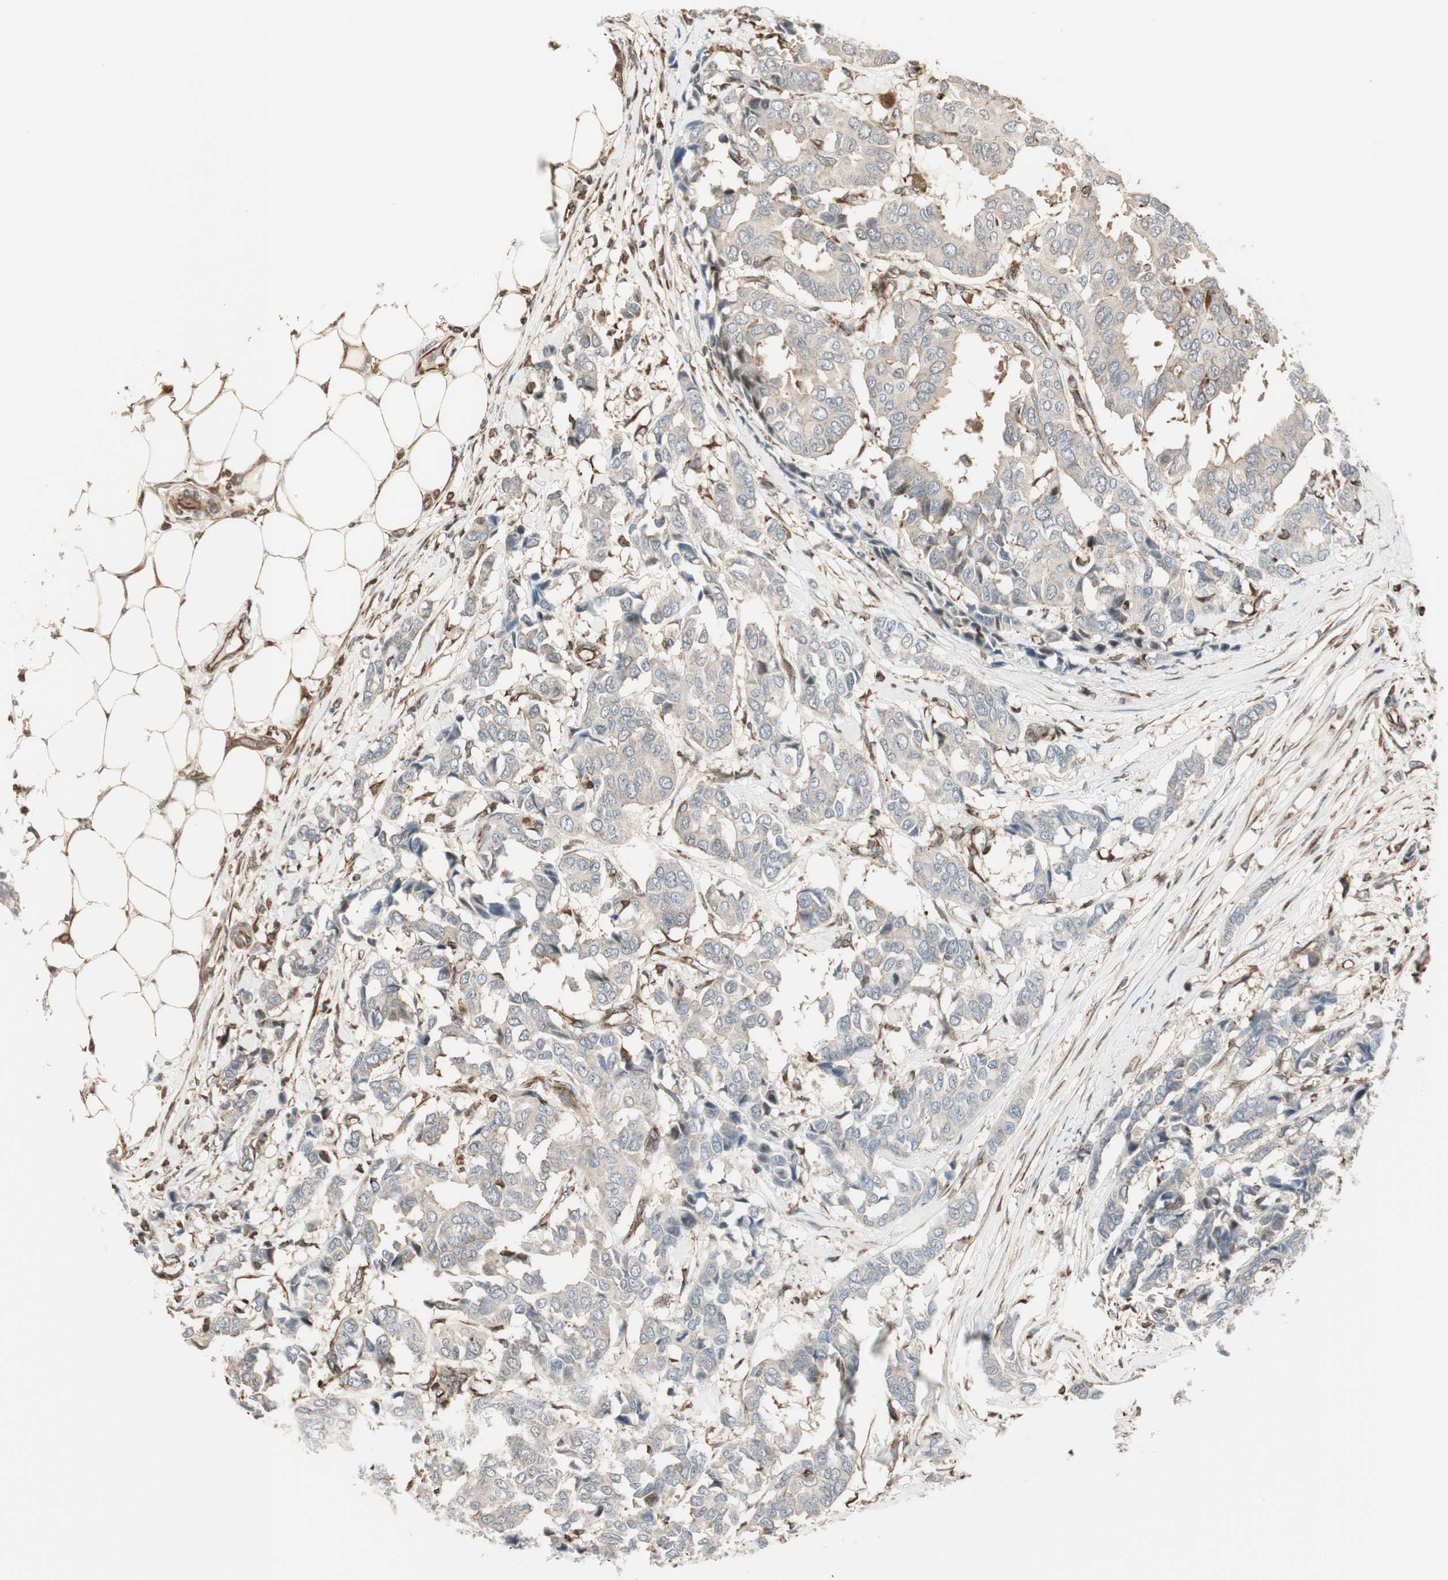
{"staining": {"intensity": "negative", "quantity": "none", "location": "none"}, "tissue": "breast cancer", "cell_type": "Tumor cells", "image_type": "cancer", "snomed": [{"axis": "morphology", "description": "Duct carcinoma"}, {"axis": "topography", "description": "Breast"}], "caption": "This micrograph is of breast invasive ductal carcinoma stained with IHC to label a protein in brown with the nuclei are counter-stained blue. There is no staining in tumor cells. (DAB immunohistochemistry, high magnification).", "gene": "MAD2L2", "patient": {"sex": "female", "age": 87}}